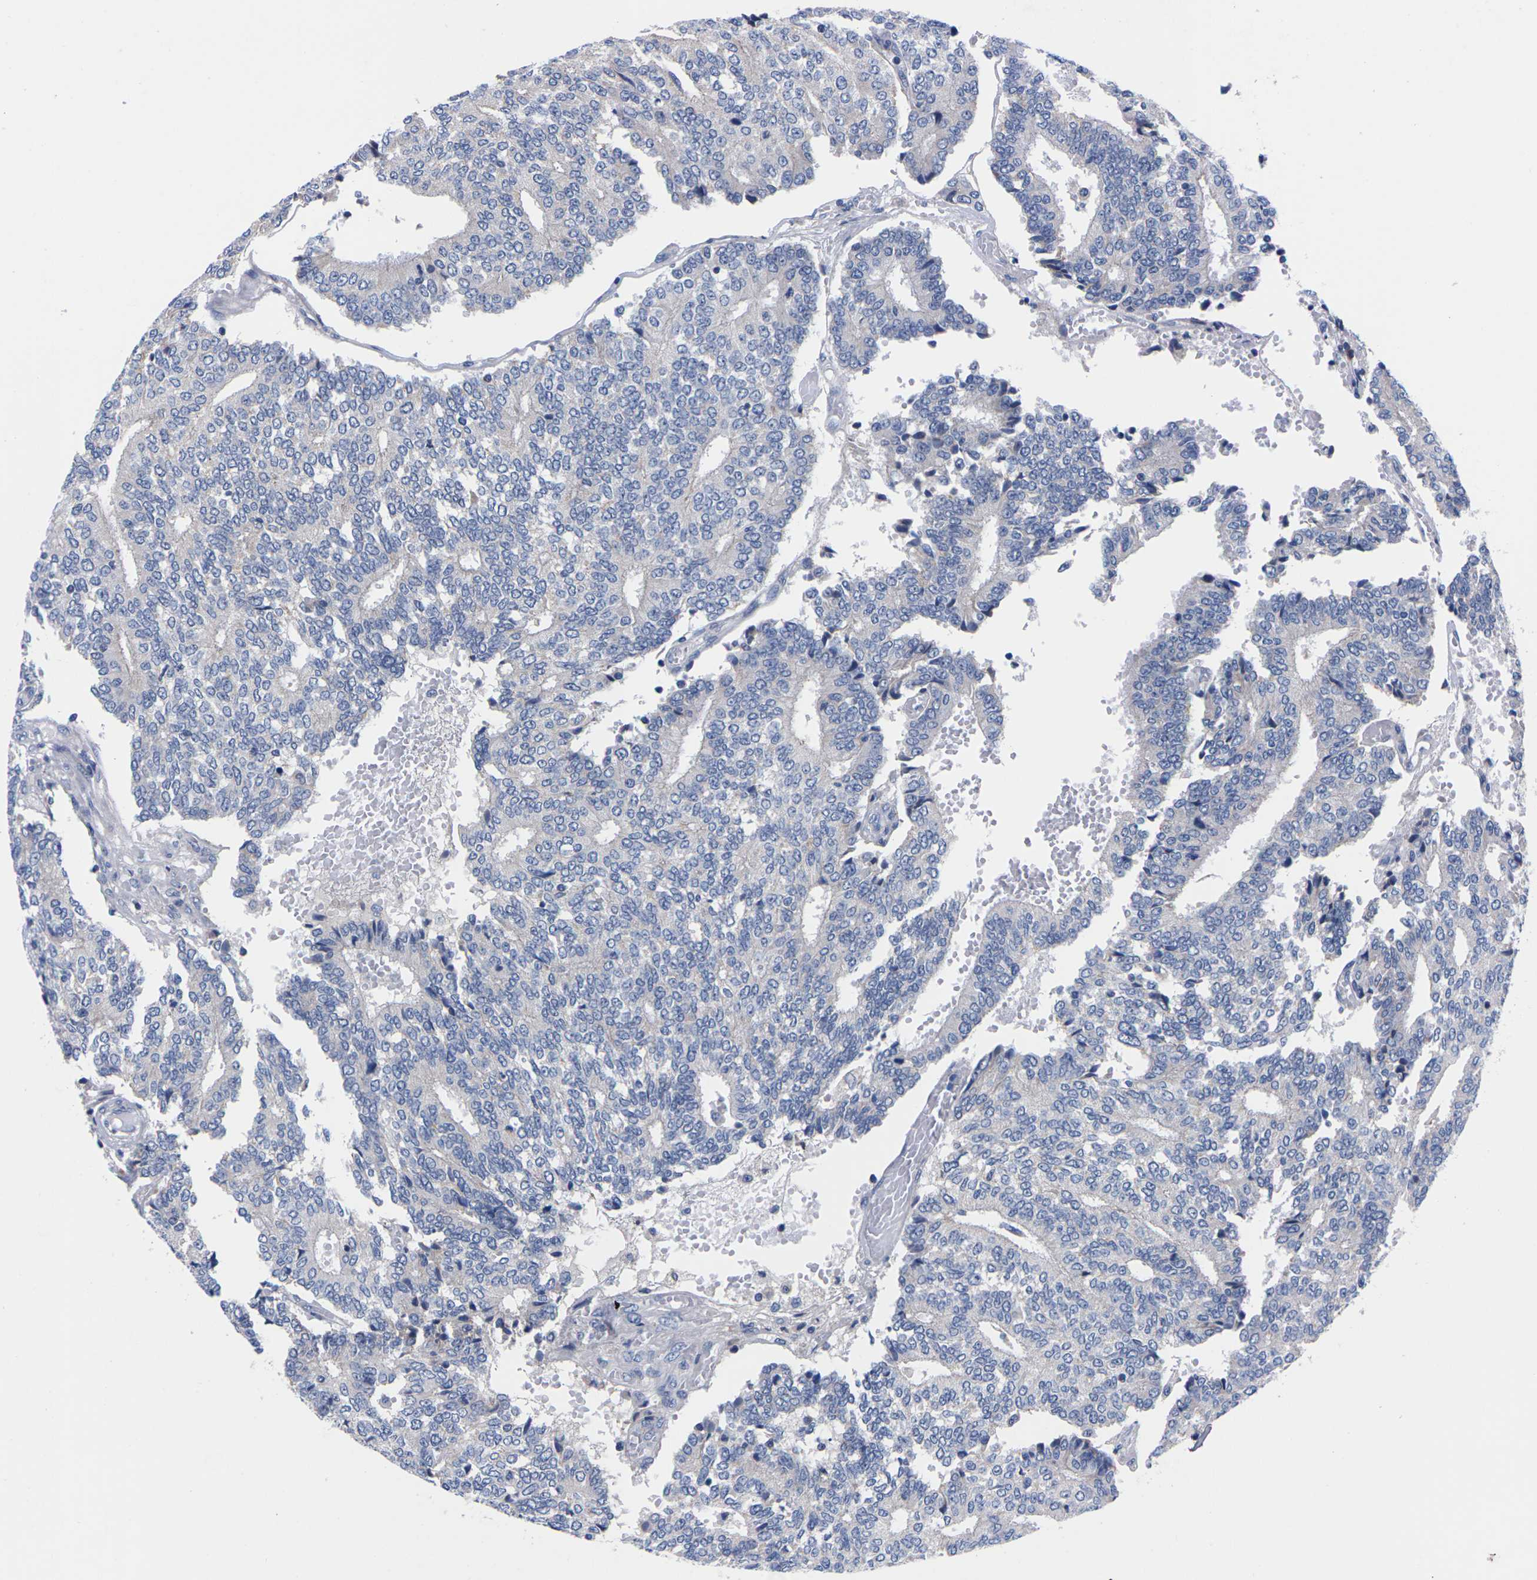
{"staining": {"intensity": "negative", "quantity": "none", "location": "none"}, "tissue": "prostate cancer", "cell_type": "Tumor cells", "image_type": "cancer", "snomed": [{"axis": "morphology", "description": "Adenocarcinoma, High grade"}, {"axis": "topography", "description": "Prostate"}], "caption": "Immunohistochemical staining of prostate adenocarcinoma (high-grade) exhibits no significant positivity in tumor cells.", "gene": "FAM210A", "patient": {"sex": "male", "age": 55}}